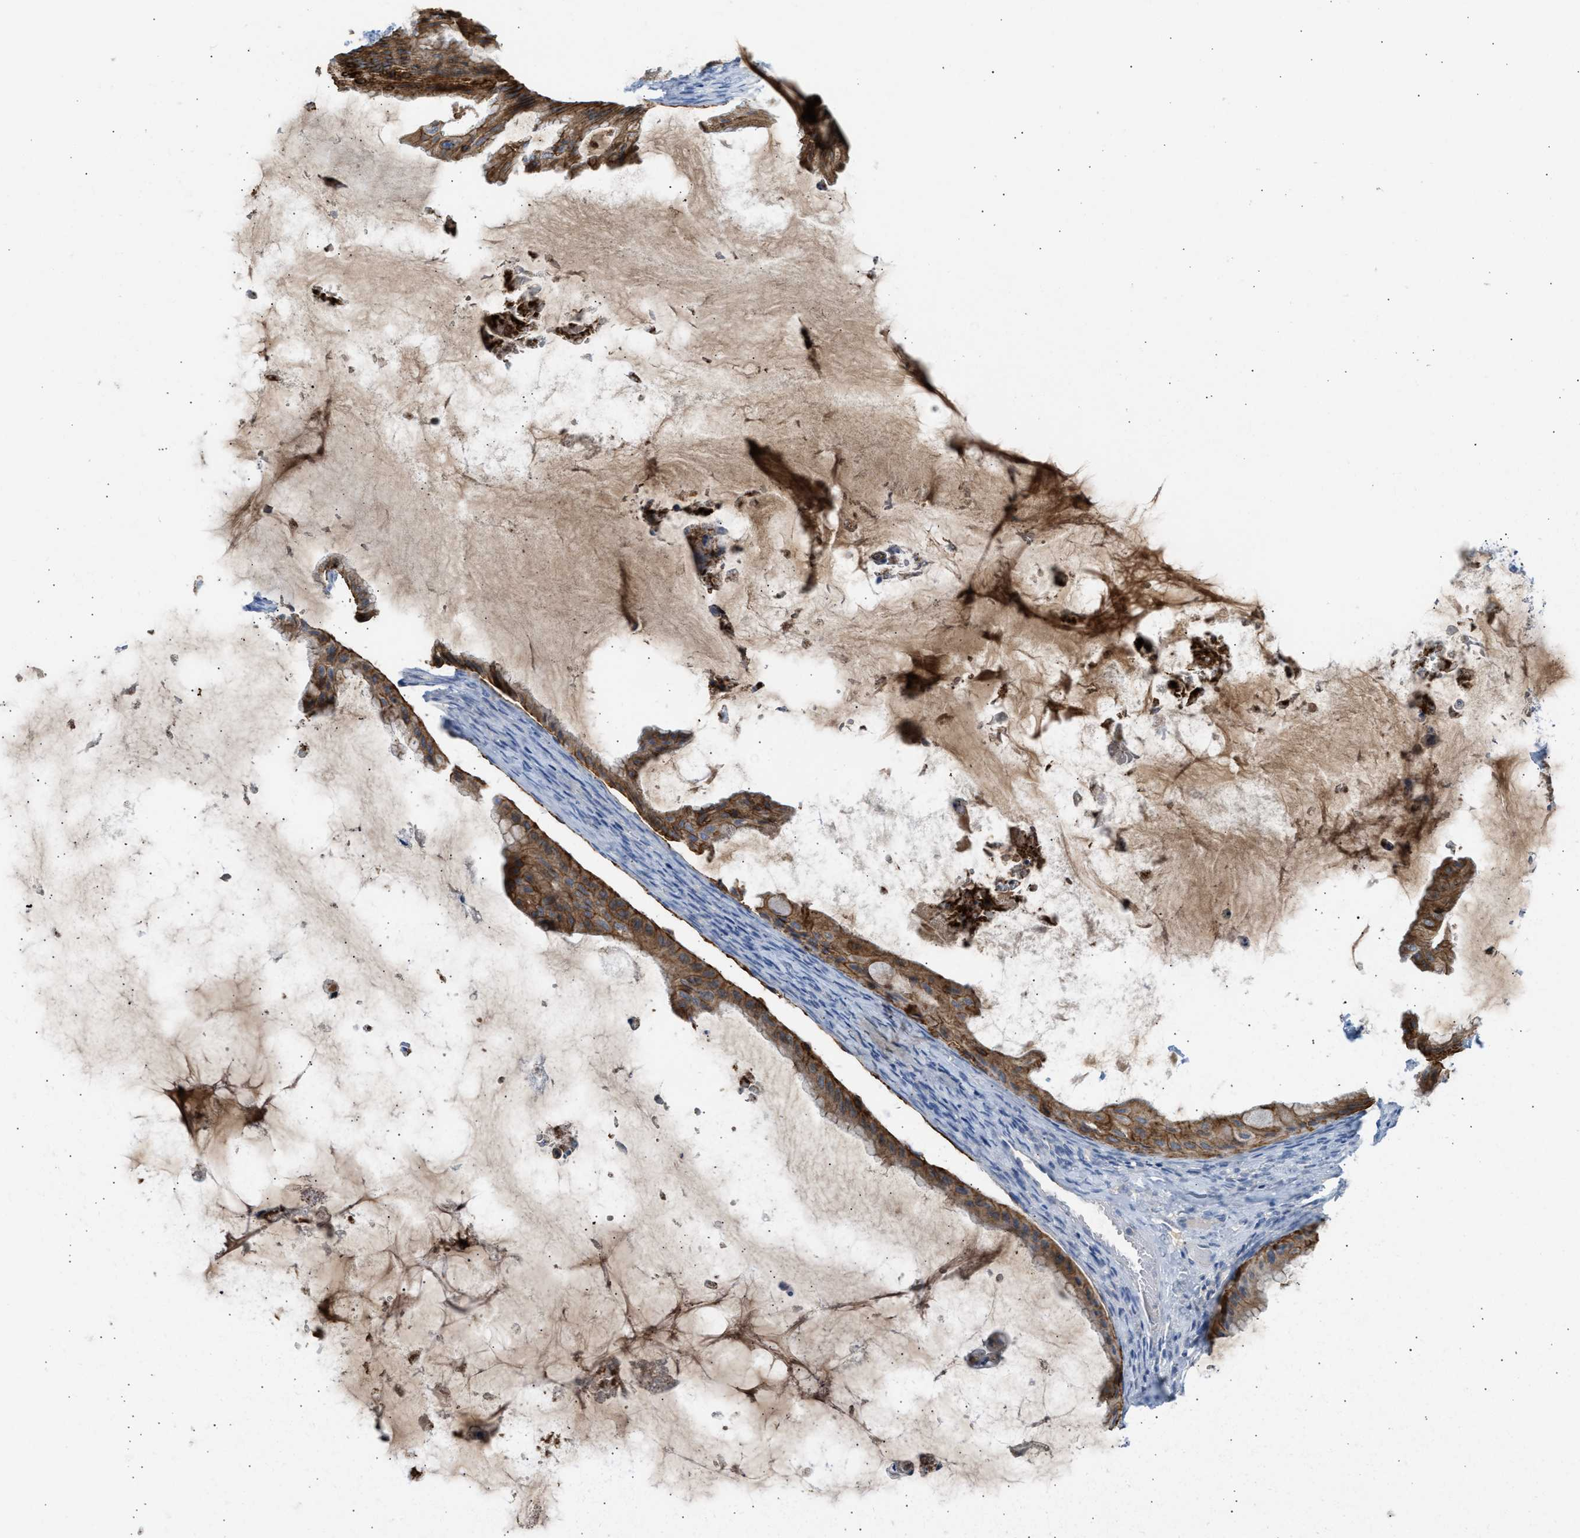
{"staining": {"intensity": "strong", "quantity": ">75%", "location": "cytoplasmic/membranous"}, "tissue": "ovarian cancer", "cell_type": "Tumor cells", "image_type": "cancer", "snomed": [{"axis": "morphology", "description": "Cystadenocarcinoma, mucinous, NOS"}, {"axis": "topography", "description": "Ovary"}], "caption": "Protein staining of ovarian mucinous cystadenocarcinoma tissue exhibits strong cytoplasmic/membranous expression in about >75% of tumor cells.", "gene": "ERBB2", "patient": {"sex": "female", "age": 61}}